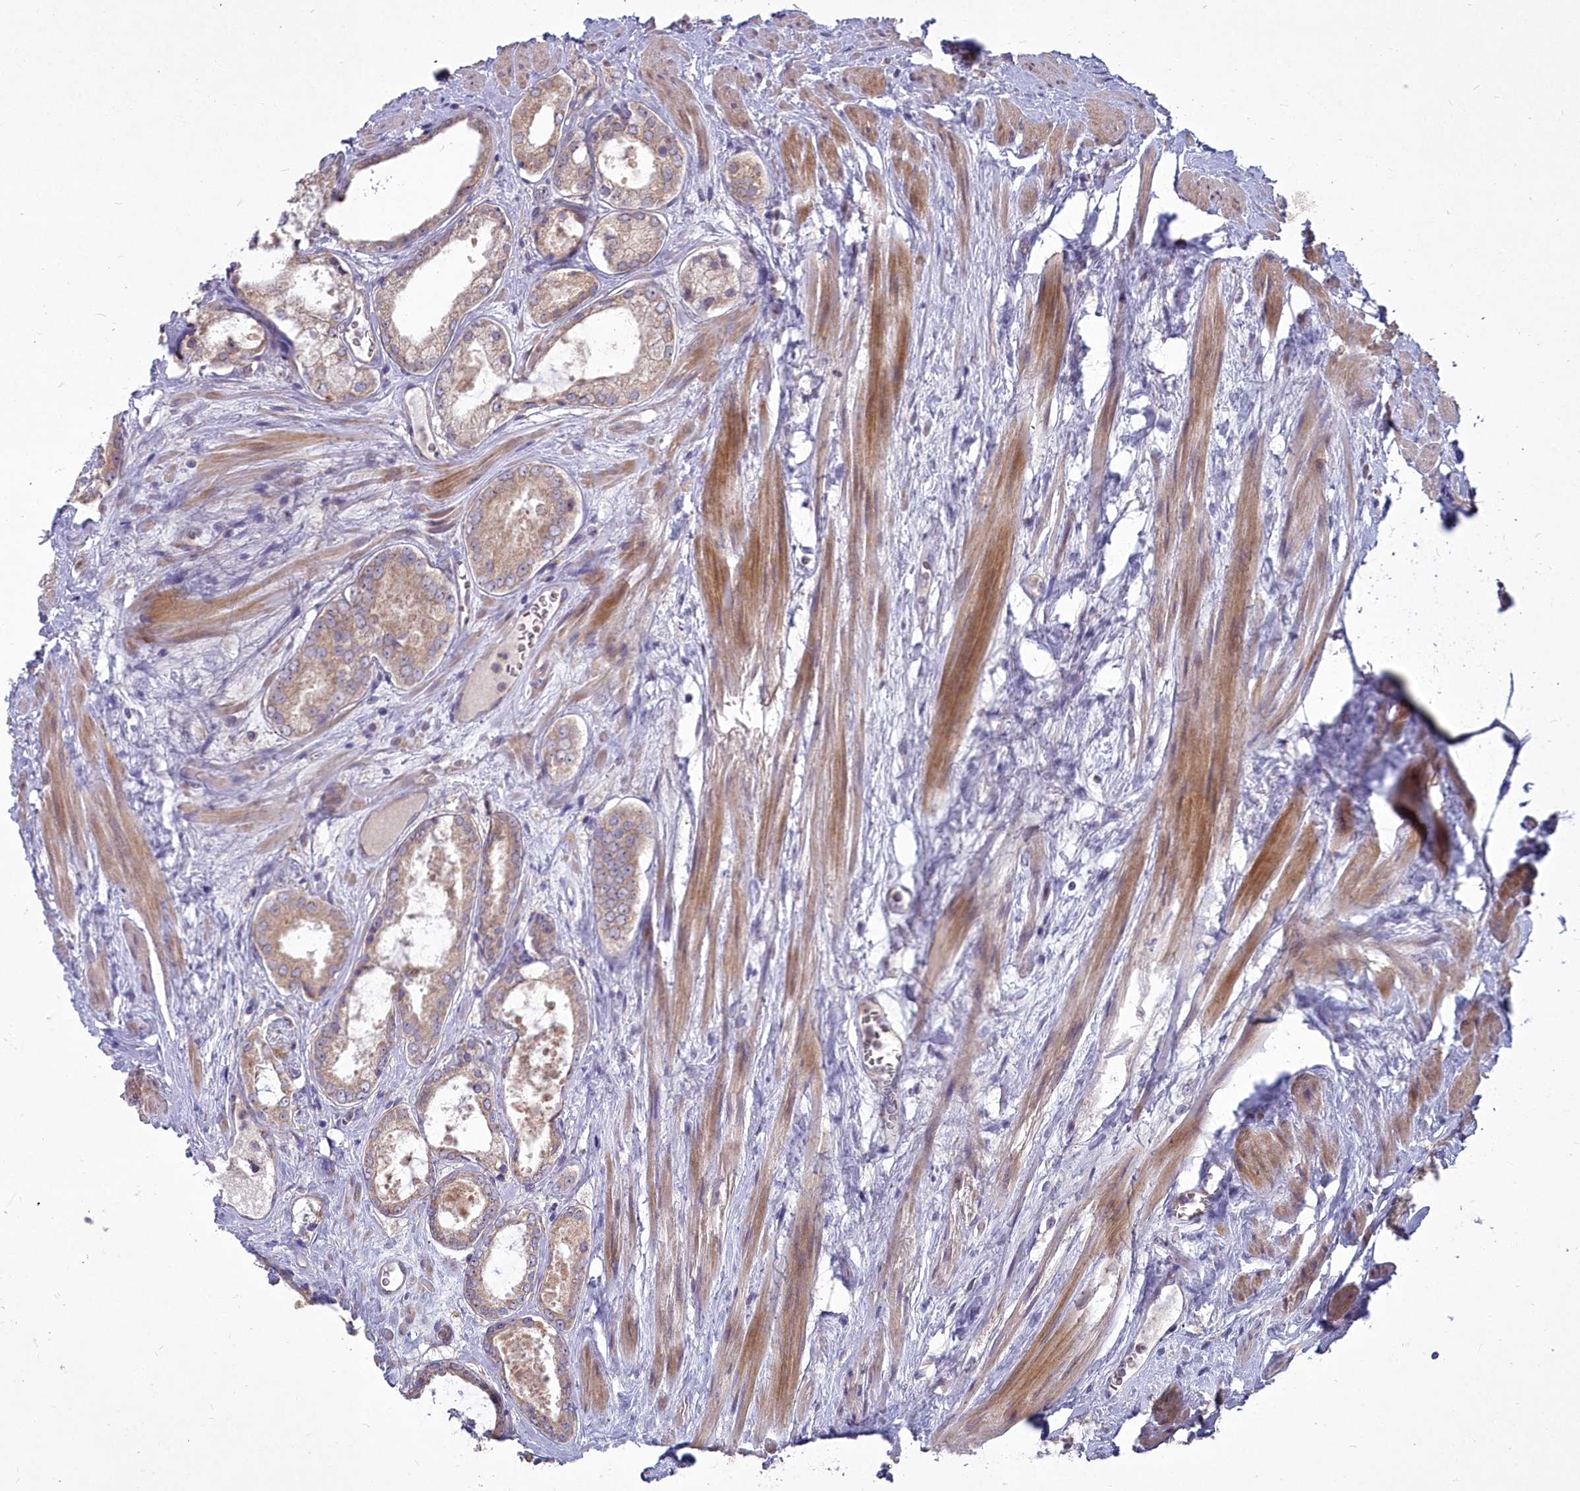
{"staining": {"intensity": "moderate", "quantity": ">75%", "location": "cytoplasmic/membranous"}, "tissue": "prostate cancer", "cell_type": "Tumor cells", "image_type": "cancer", "snomed": [{"axis": "morphology", "description": "Adenocarcinoma, Low grade"}, {"axis": "topography", "description": "Prostate"}], "caption": "Protein staining demonstrates moderate cytoplasmic/membranous expression in approximately >75% of tumor cells in prostate cancer (low-grade adenocarcinoma).", "gene": "MICU2", "patient": {"sex": "male", "age": 68}}